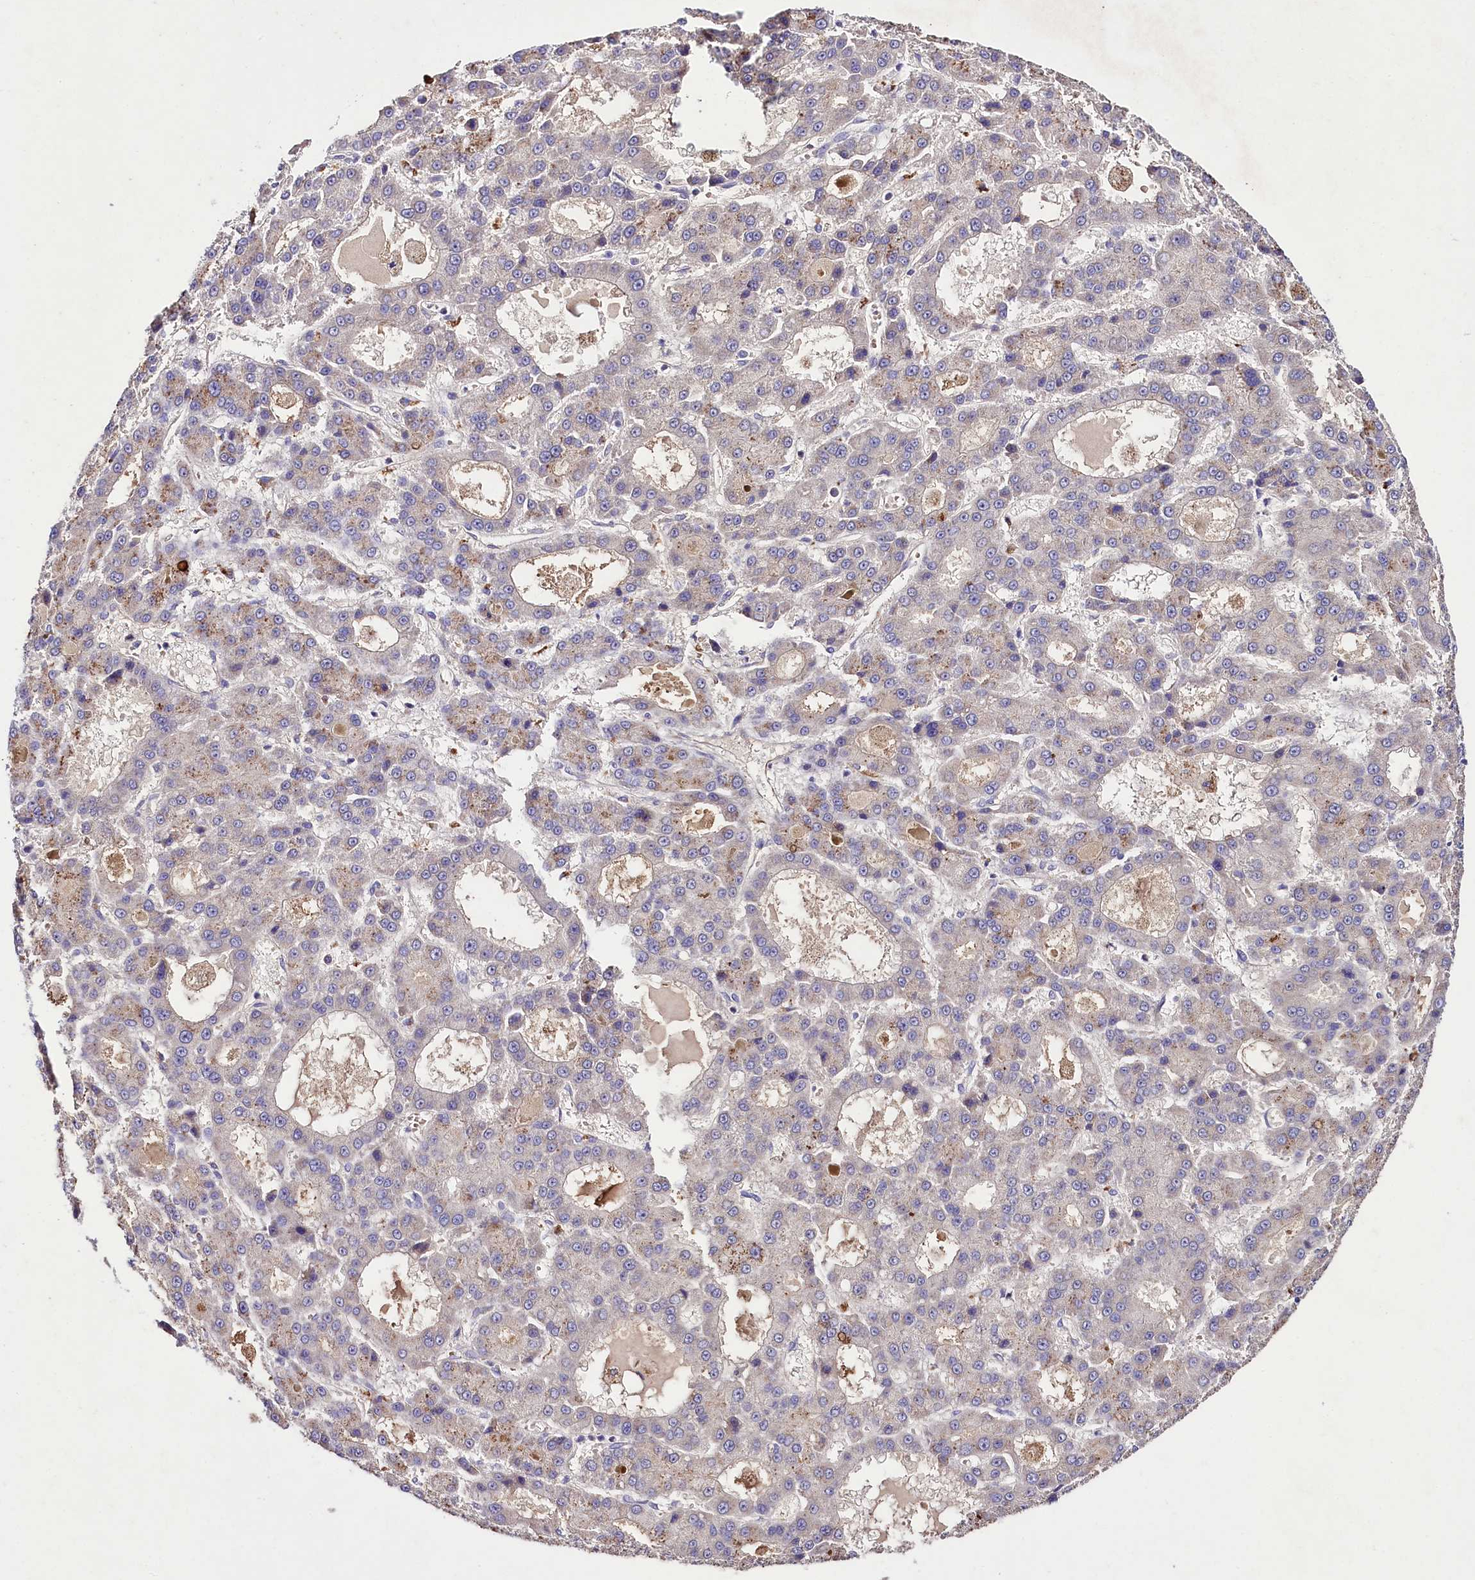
{"staining": {"intensity": "negative", "quantity": "none", "location": "none"}, "tissue": "liver cancer", "cell_type": "Tumor cells", "image_type": "cancer", "snomed": [{"axis": "morphology", "description": "Carcinoma, Hepatocellular, NOS"}, {"axis": "topography", "description": "Liver"}], "caption": "This is an immunohistochemistry image of human hepatocellular carcinoma (liver). There is no positivity in tumor cells.", "gene": "SLC7A1", "patient": {"sex": "male", "age": 70}}